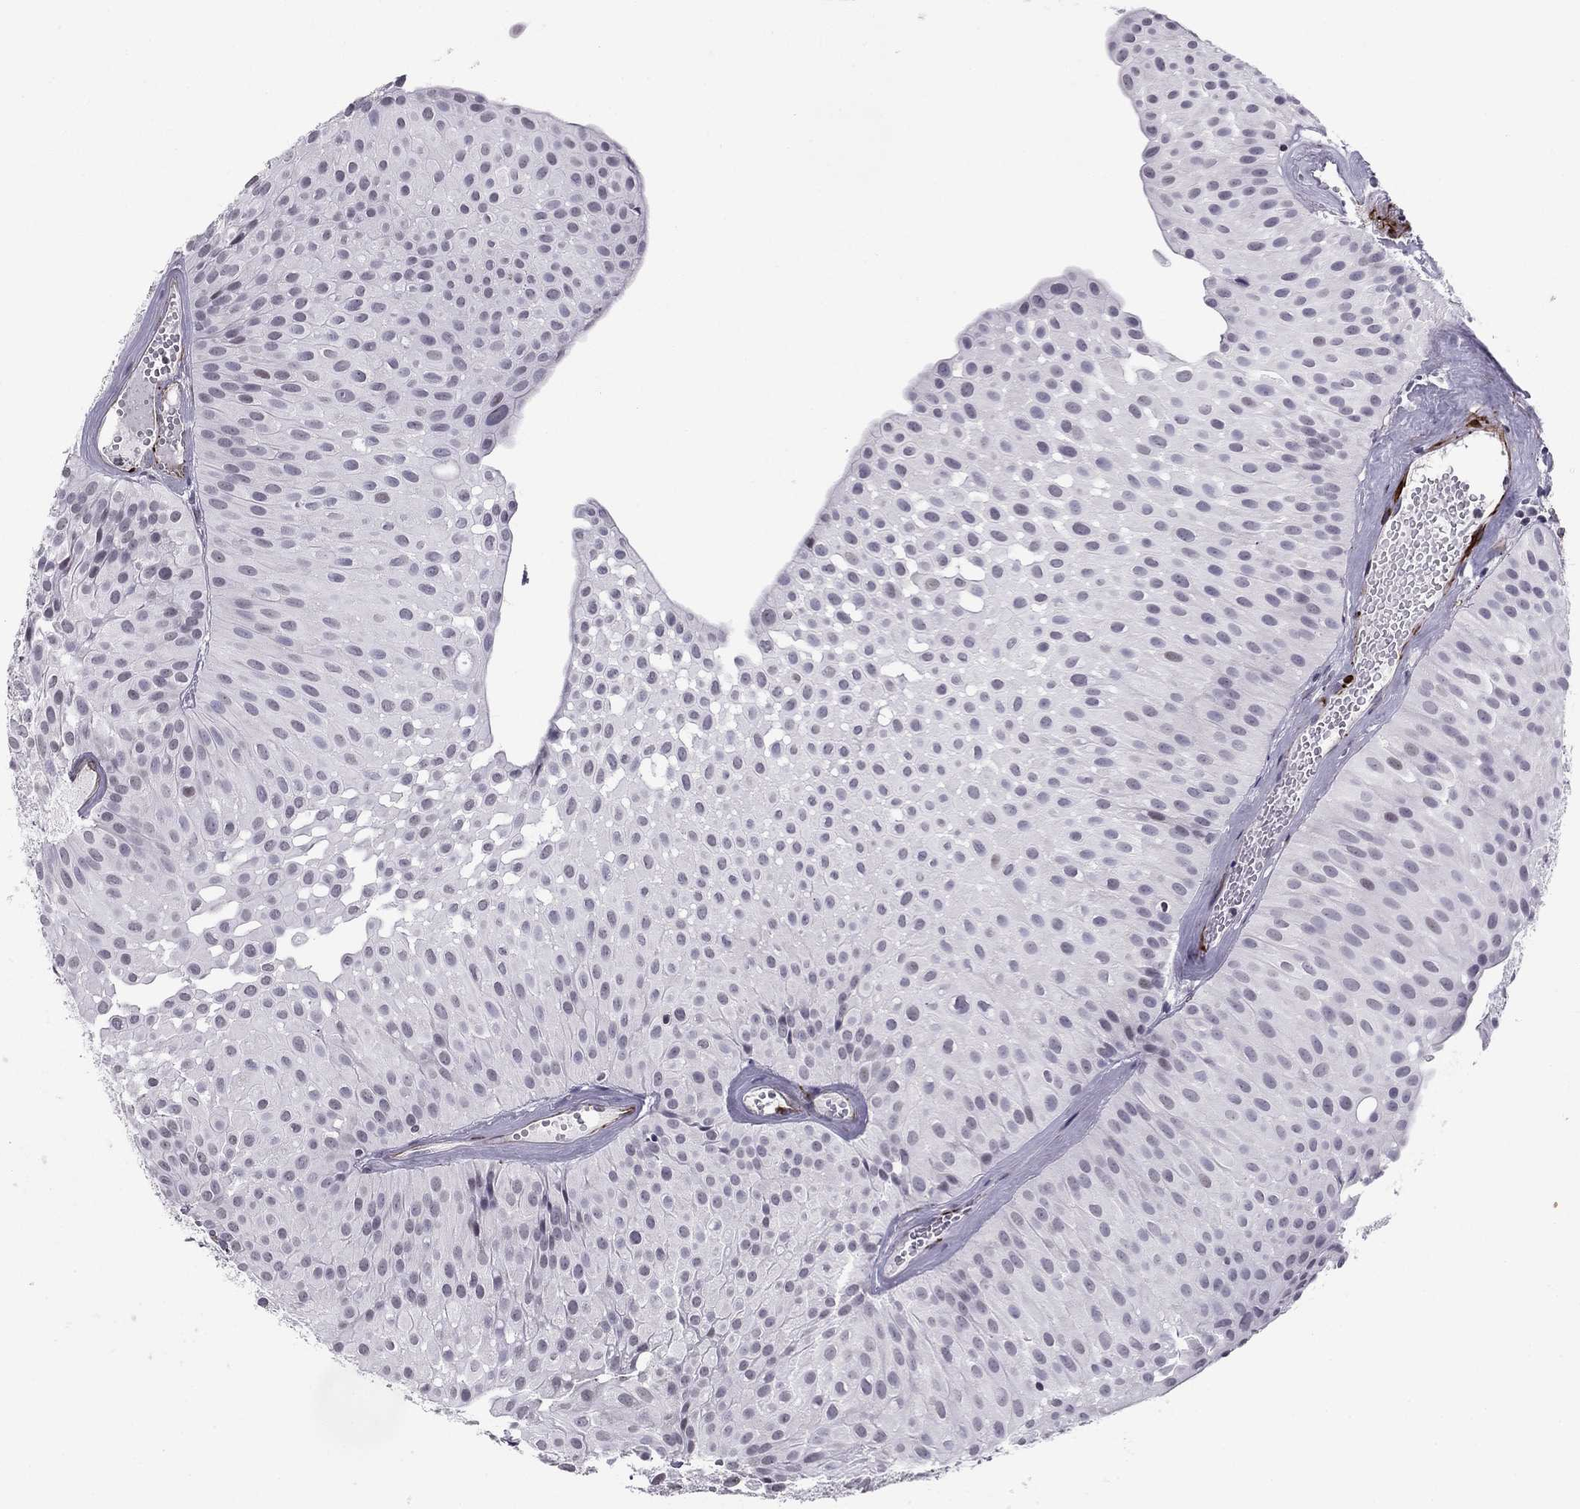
{"staining": {"intensity": "negative", "quantity": "none", "location": "none"}, "tissue": "urothelial cancer", "cell_type": "Tumor cells", "image_type": "cancer", "snomed": [{"axis": "morphology", "description": "Urothelial carcinoma, Low grade"}, {"axis": "topography", "description": "Urinary bladder"}], "caption": "DAB immunohistochemical staining of human urothelial cancer displays no significant expression in tumor cells.", "gene": "ANKS4B", "patient": {"sex": "male", "age": 64}}